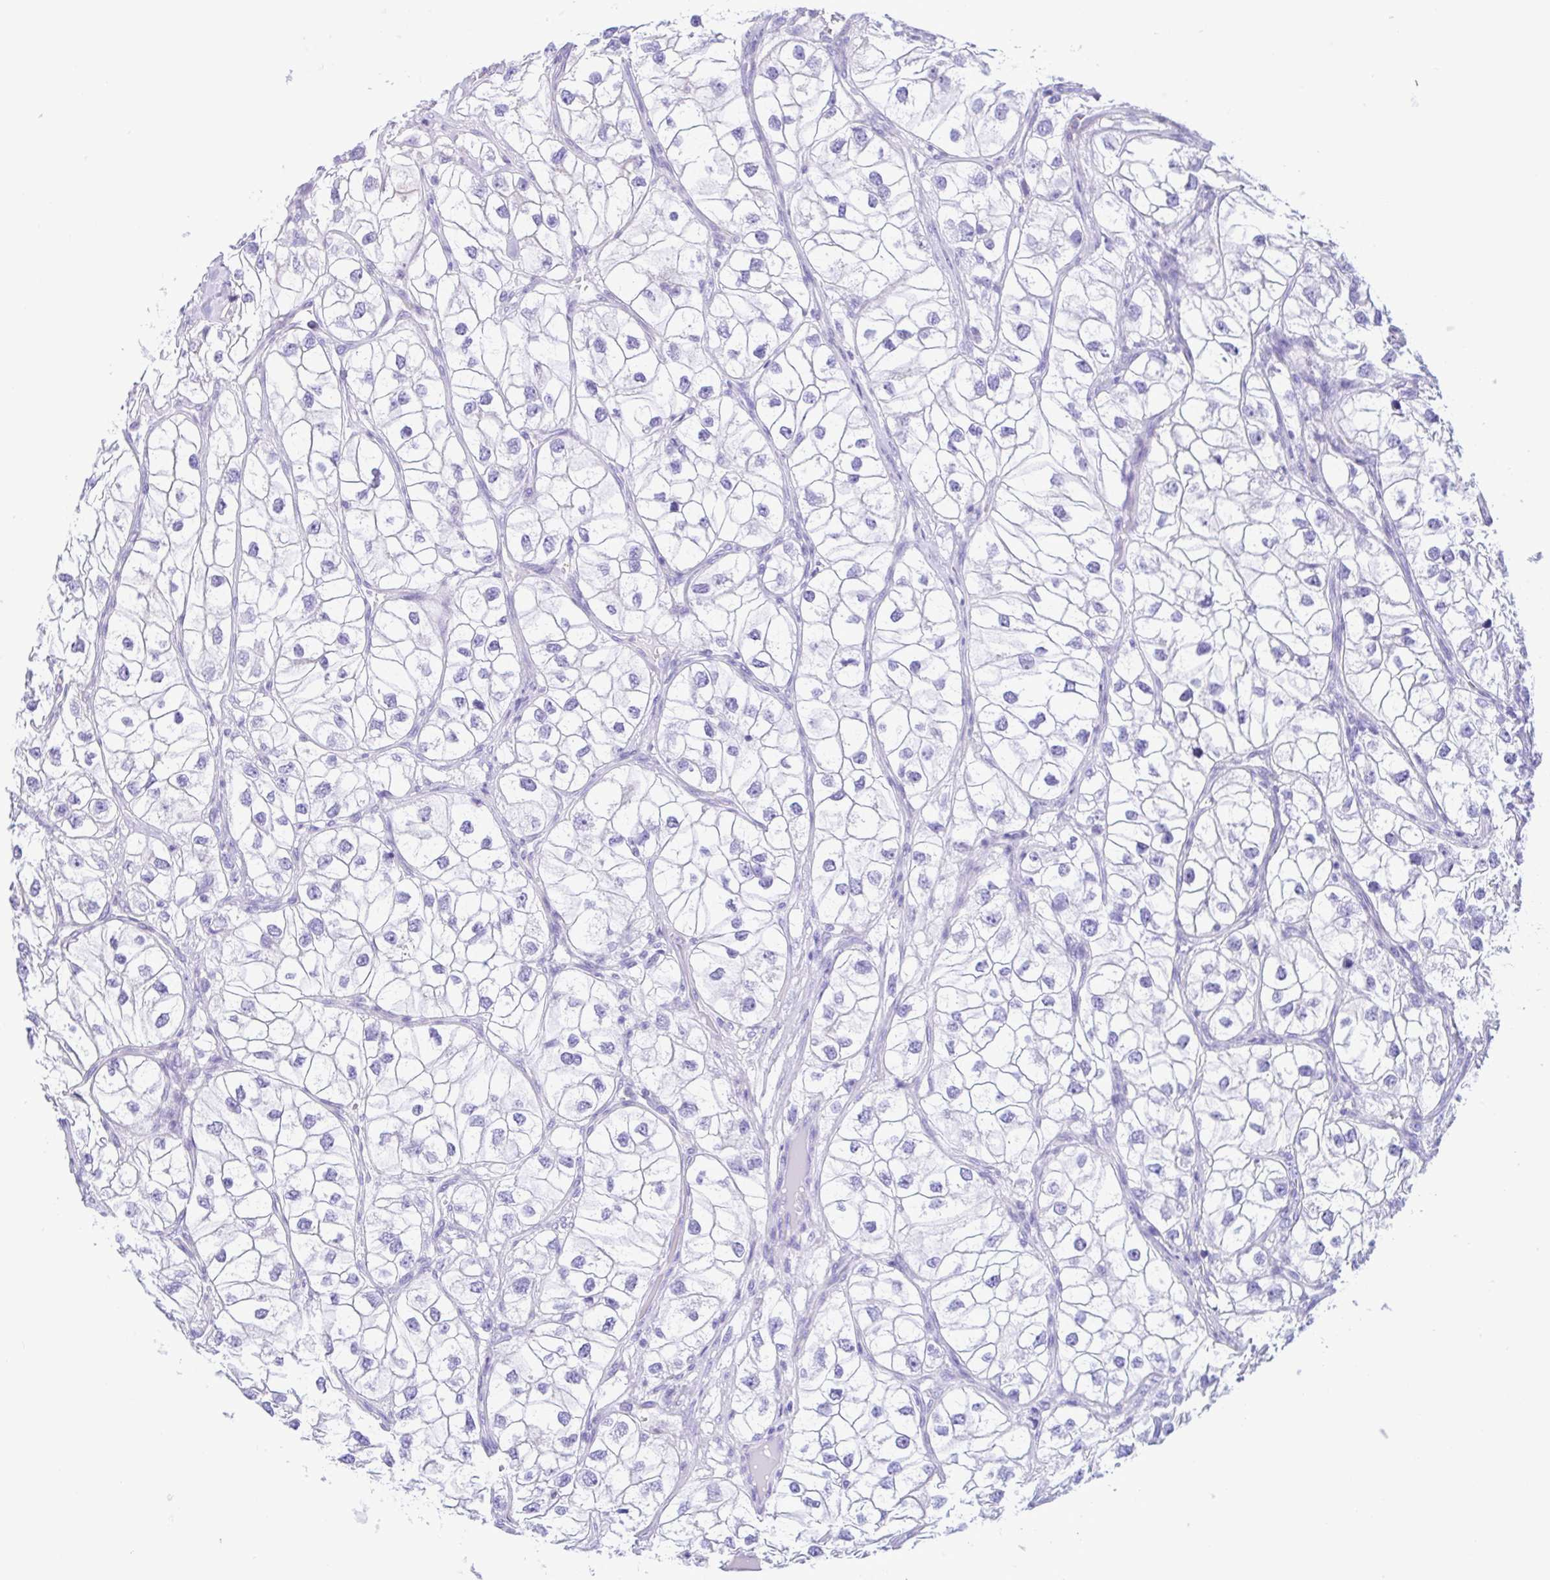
{"staining": {"intensity": "negative", "quantity": "none", "location": "none"}, "tissue": "renal cancer", "cell_type": "Tumor cells", "image_type": "cancer", "snomed": [{"axis": "morphology", "description": "Adenocarcinoma, NOS"}, {"axis": "topography", "description": "Kidney"}], "caption": "Tumor cells show no significant protein positivity in renal cancer. (DAB (3,3'-diaminobenzidine) immunohistochemistry, high magnification).", "gene": "CYP11B1", "patient": {"sex": "male", "age": 59}}